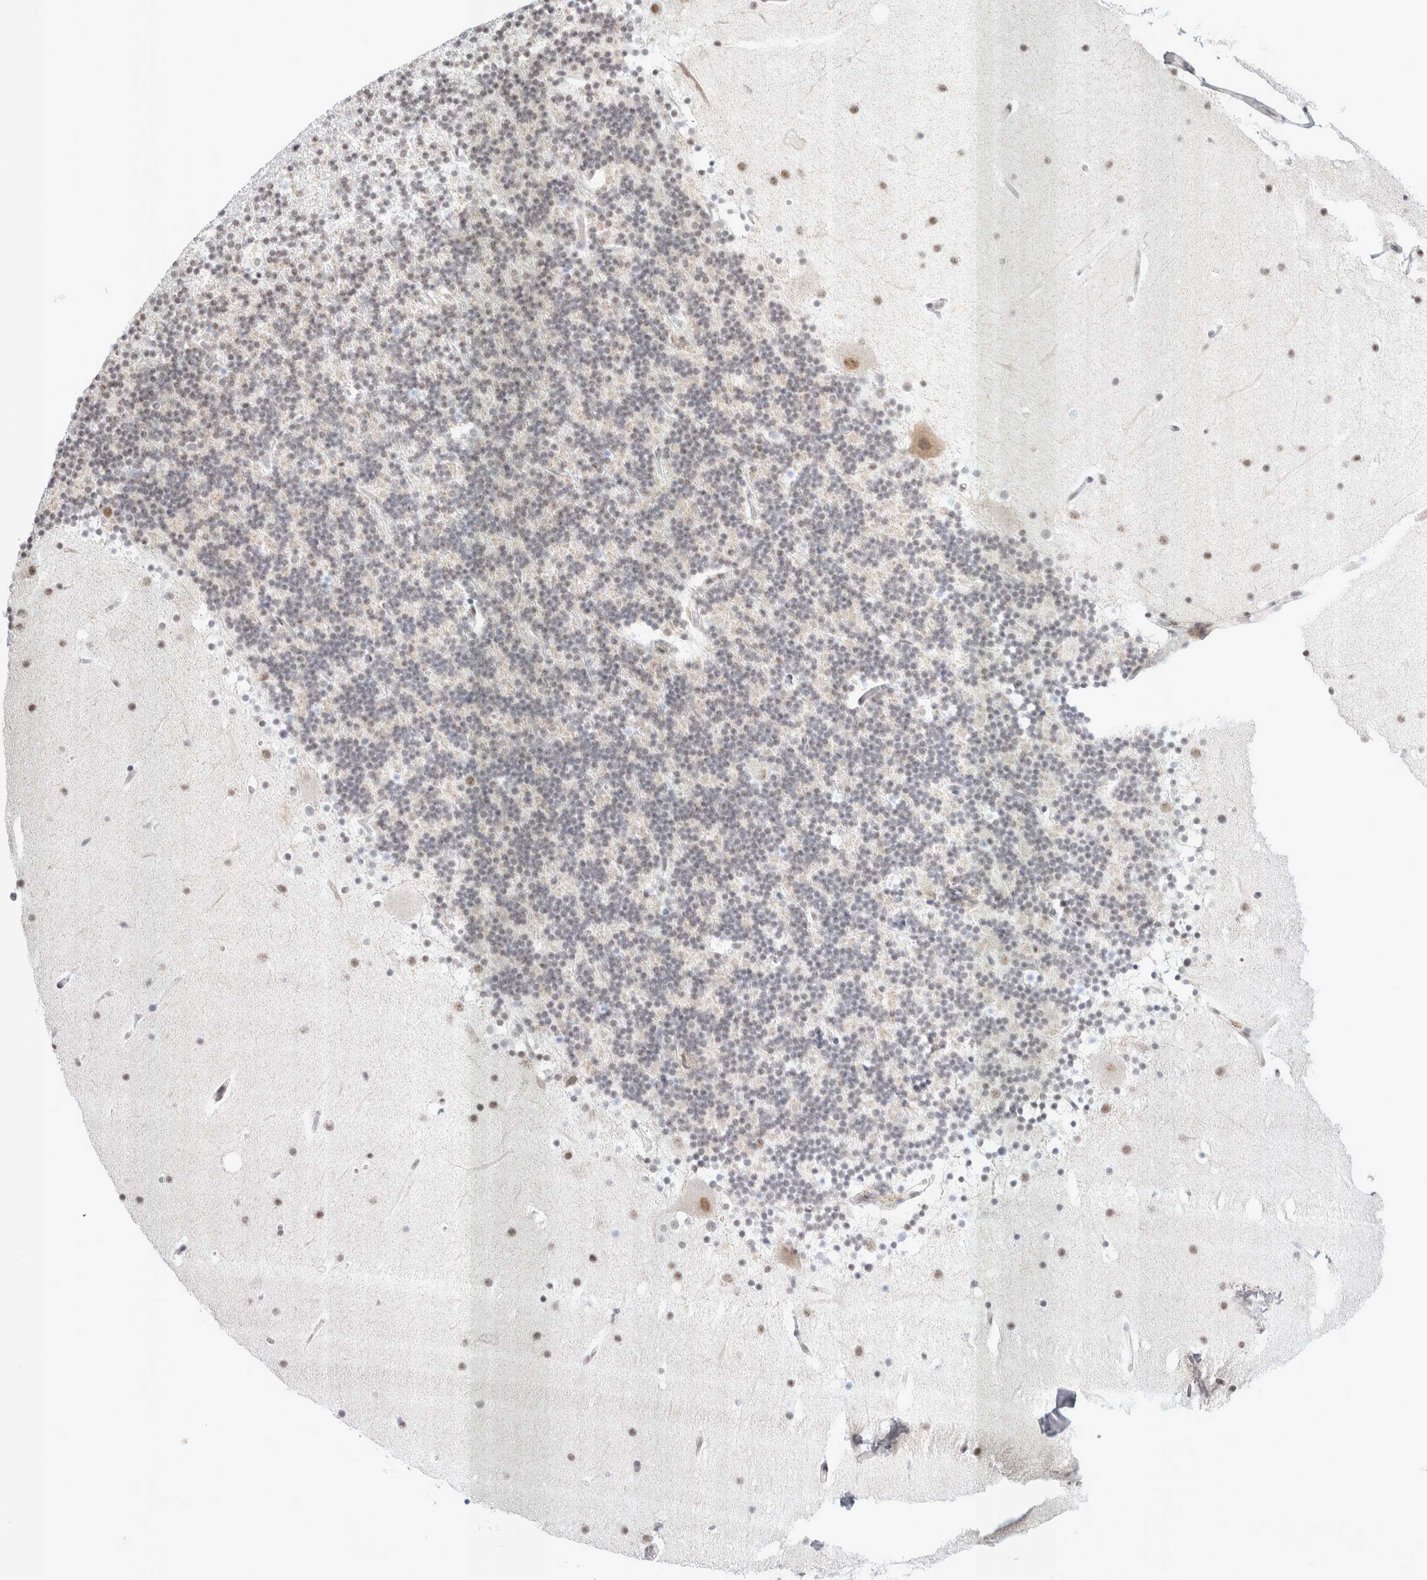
{"staining": {"intensity": "negative", "quantity": "none", "location": "none"}, "tissue": "cerebellum", "cell_type": "Cells in granular layer", "image_type": "normal", "snomed": [{"axis": "morphology", "description": "Normal tissue, NOS"}, {"axis": "topography", "description": "Cerebellum"}], "caption": "Cerebellum was stained to show a protein in brown. There is no significant staining in cells in granular layer. Brightfield microscopy of IHC stained with DAB (3,3'-diaminobenzidine) (brown) and hematoxylin (blue), captured at high magnification.", "gene": "TRMT12", "patient": {"sex": "male", "age": 57}}